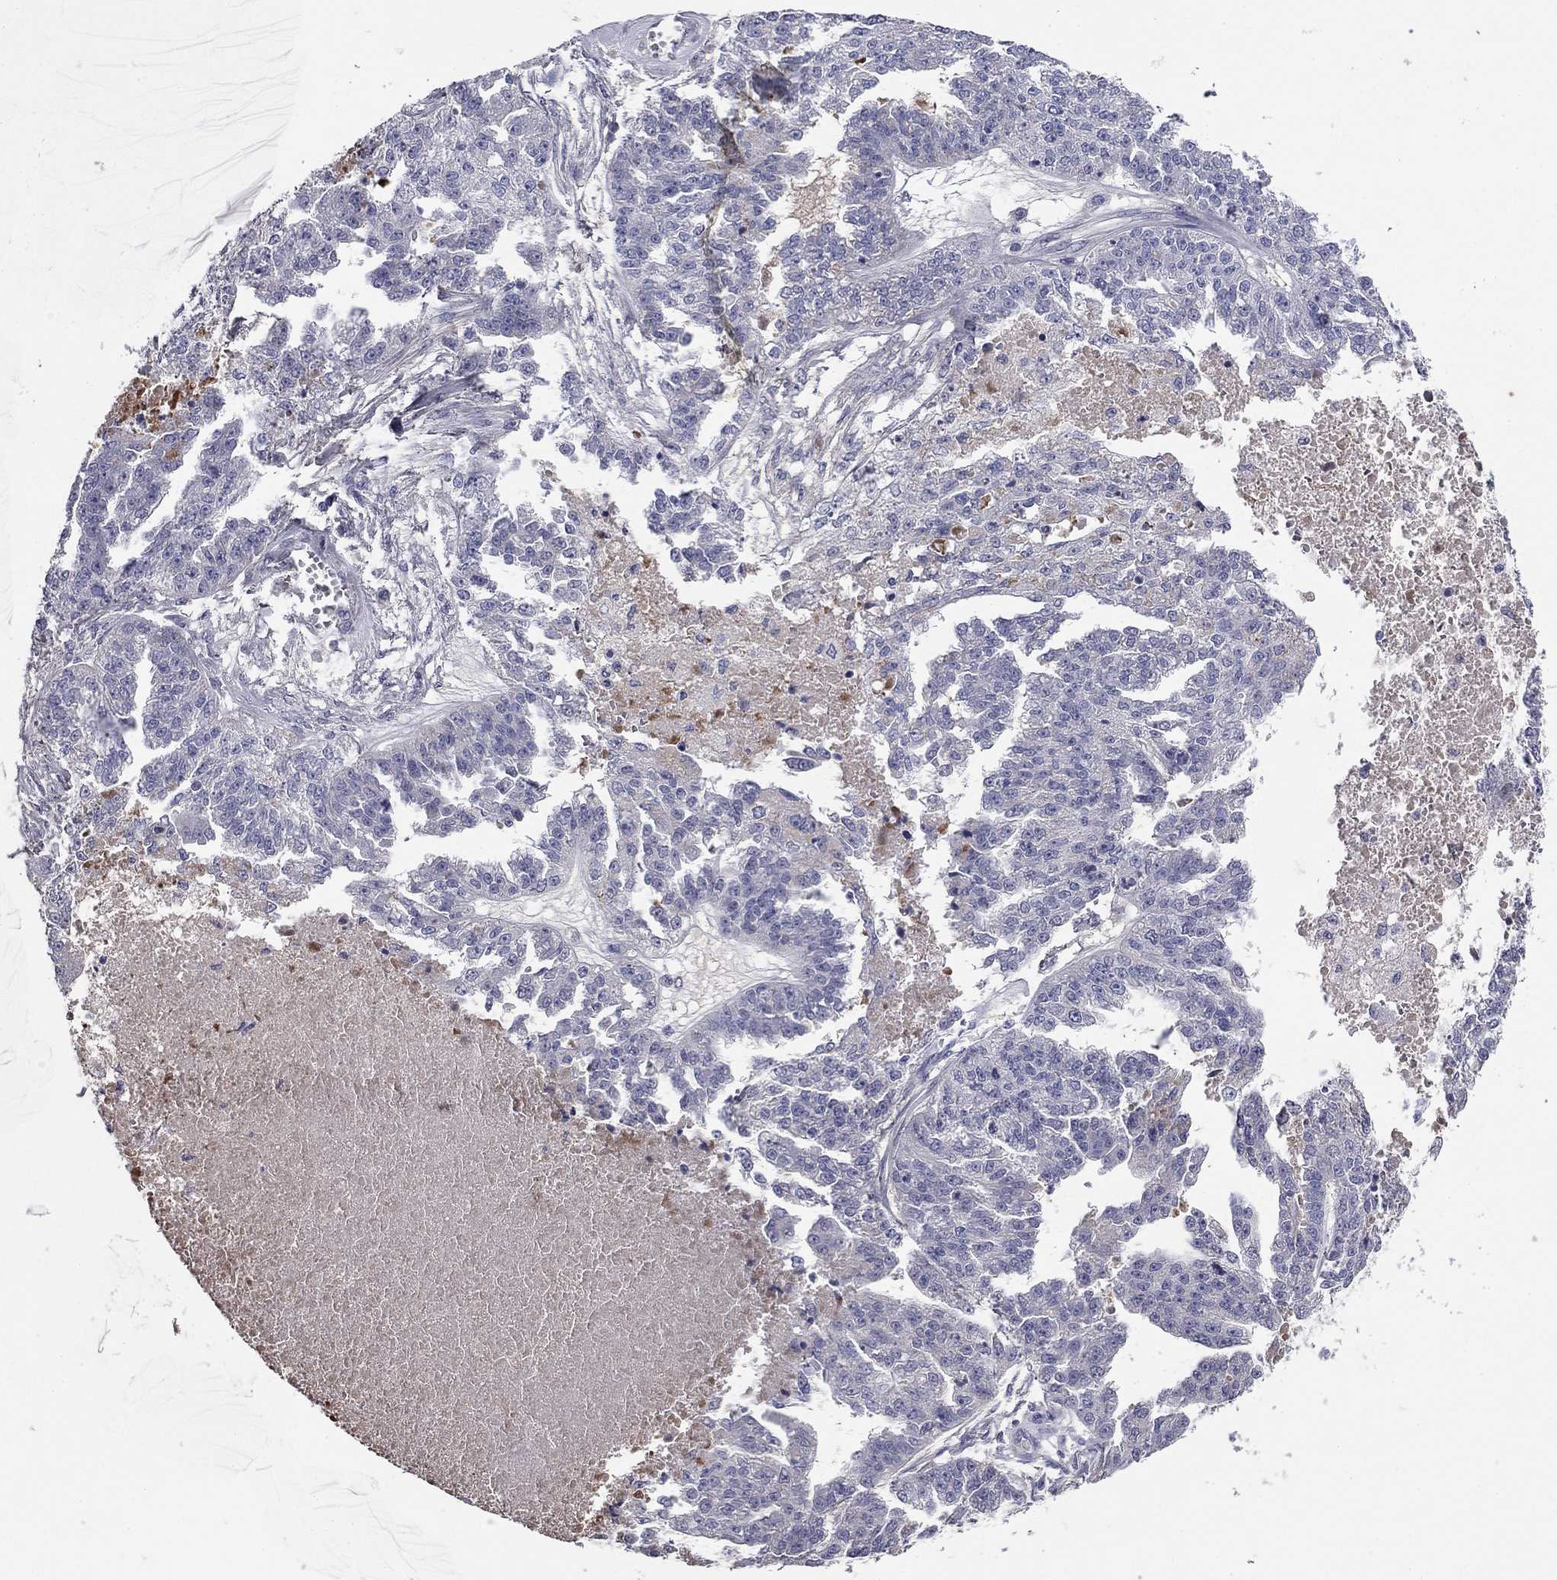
{"staining": {"intensity": "negative", "quantity": "none", "location": "none"}, "tissue": "ovarian cancer", "cell_type": "Tumor cells", "image_type": "cancer", "snomed": [{"axis": "morphology", "description": "Cystadenocarcinoma, serous, NOS"}, {"axis": "topography", "description": "Ovary"}], "caption": "IHC of human ovarian cancer (serous cystadenocarcinoma) shows no staining in tumor cells.", "gene": "COL2A1", "patient": {"sex": "female", "age": 58}}